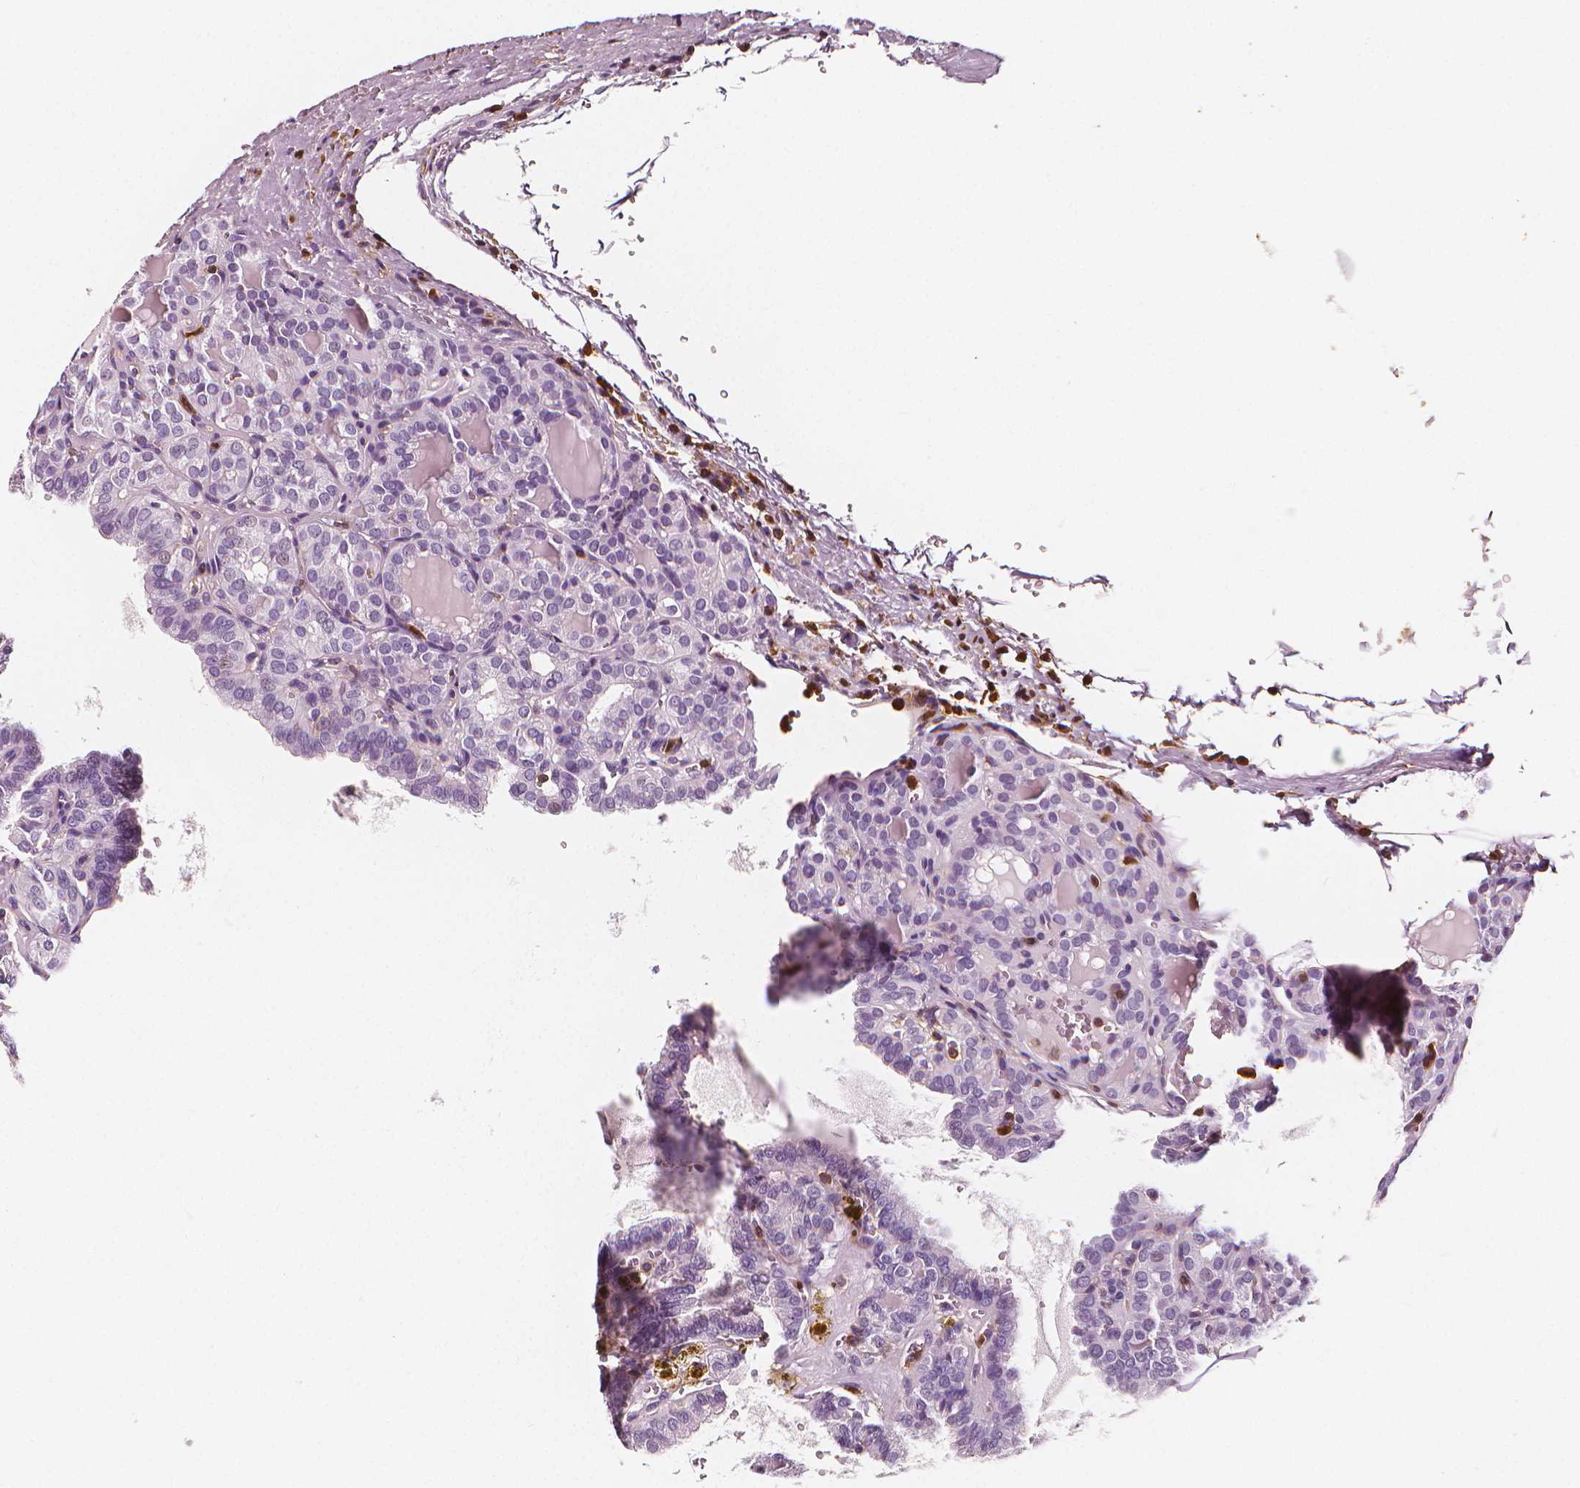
{"staining": {"intensity": "negative", "quantity": "none", "location": "none"}, "tissue": "thyroid cancer", "cell_type": "Tumor cells", "image_type": "cancer", "snomed": [{"axis": "morphology", "description": "Papillary adenocarcinoma, NOS"}, {"axis": "topography", "description": "Thyroid gland"}], "caption": "High power microscopy micrograph of an IHC image of thyroid papillary adenocarcinoma, revealing no significant staining in tumor cells.", "gene": "PTPRC", "patient": {"sex": "female", "age": 41}}